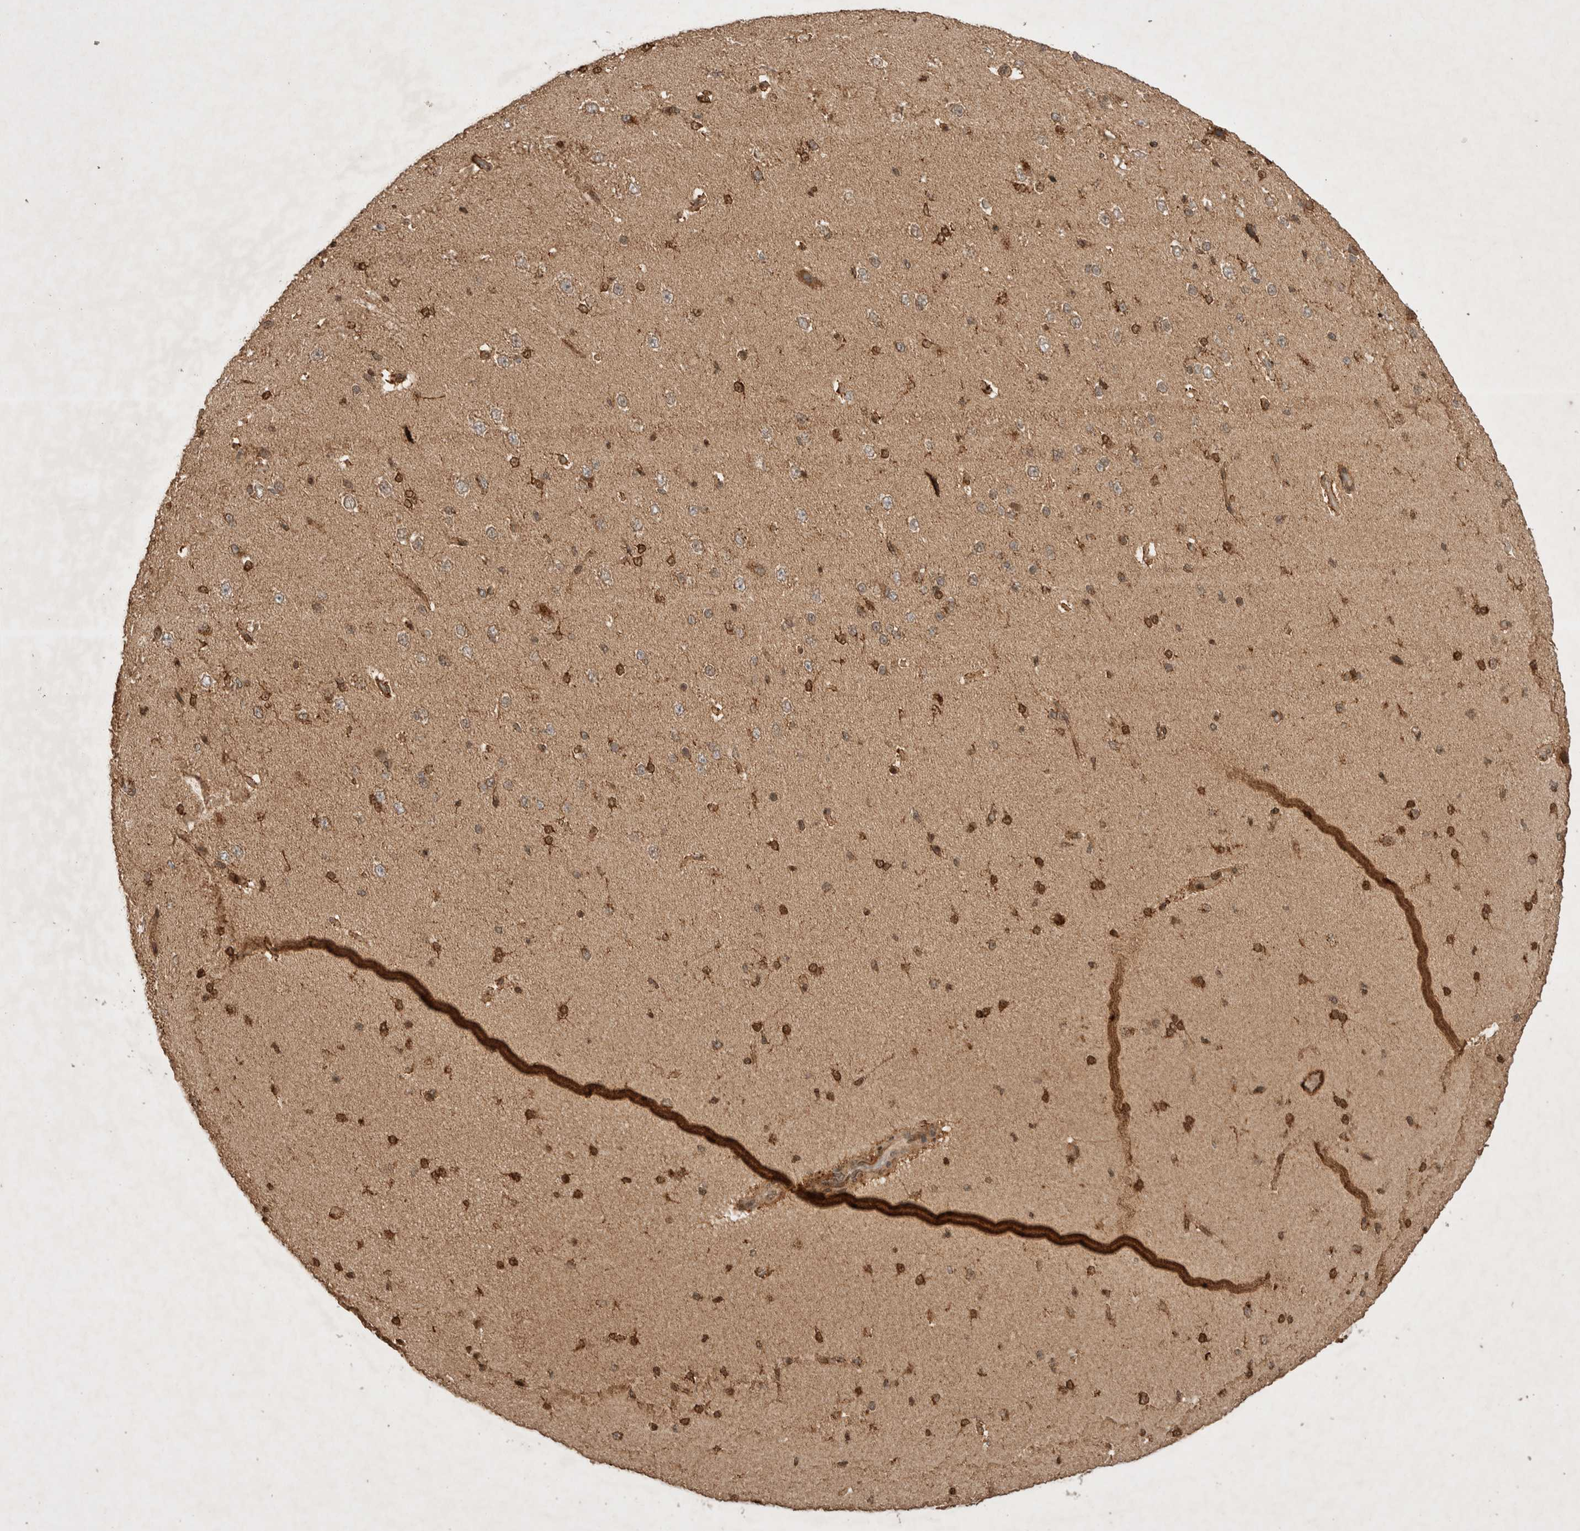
{"staining": {"intensity": "moderate", "quantity": ">75%", "location": "cytoplasmic/membranous"}, "tissue": "cerebral cortex", "cell_type": "Endothelial cells", "image_type": "normal", "snomed": [{"axis": "morphology", "description": "Normal tissue, NOS"}, {"axis": "morphology", "description": "Developmental malformation"}, {"axis": "topography", "description": "Cerebral cortex"}], "caption": "This histopathology image shows unremarkable cerebral cortex stained with IHC to label a protein in brown. The cytoplasmic/membranous of endothelial cells show moderate positivity for the protein. Nuclei are counter-stained blue.", "gene": "FAM221A", "patient": {"sex": "female", "age": 30}}